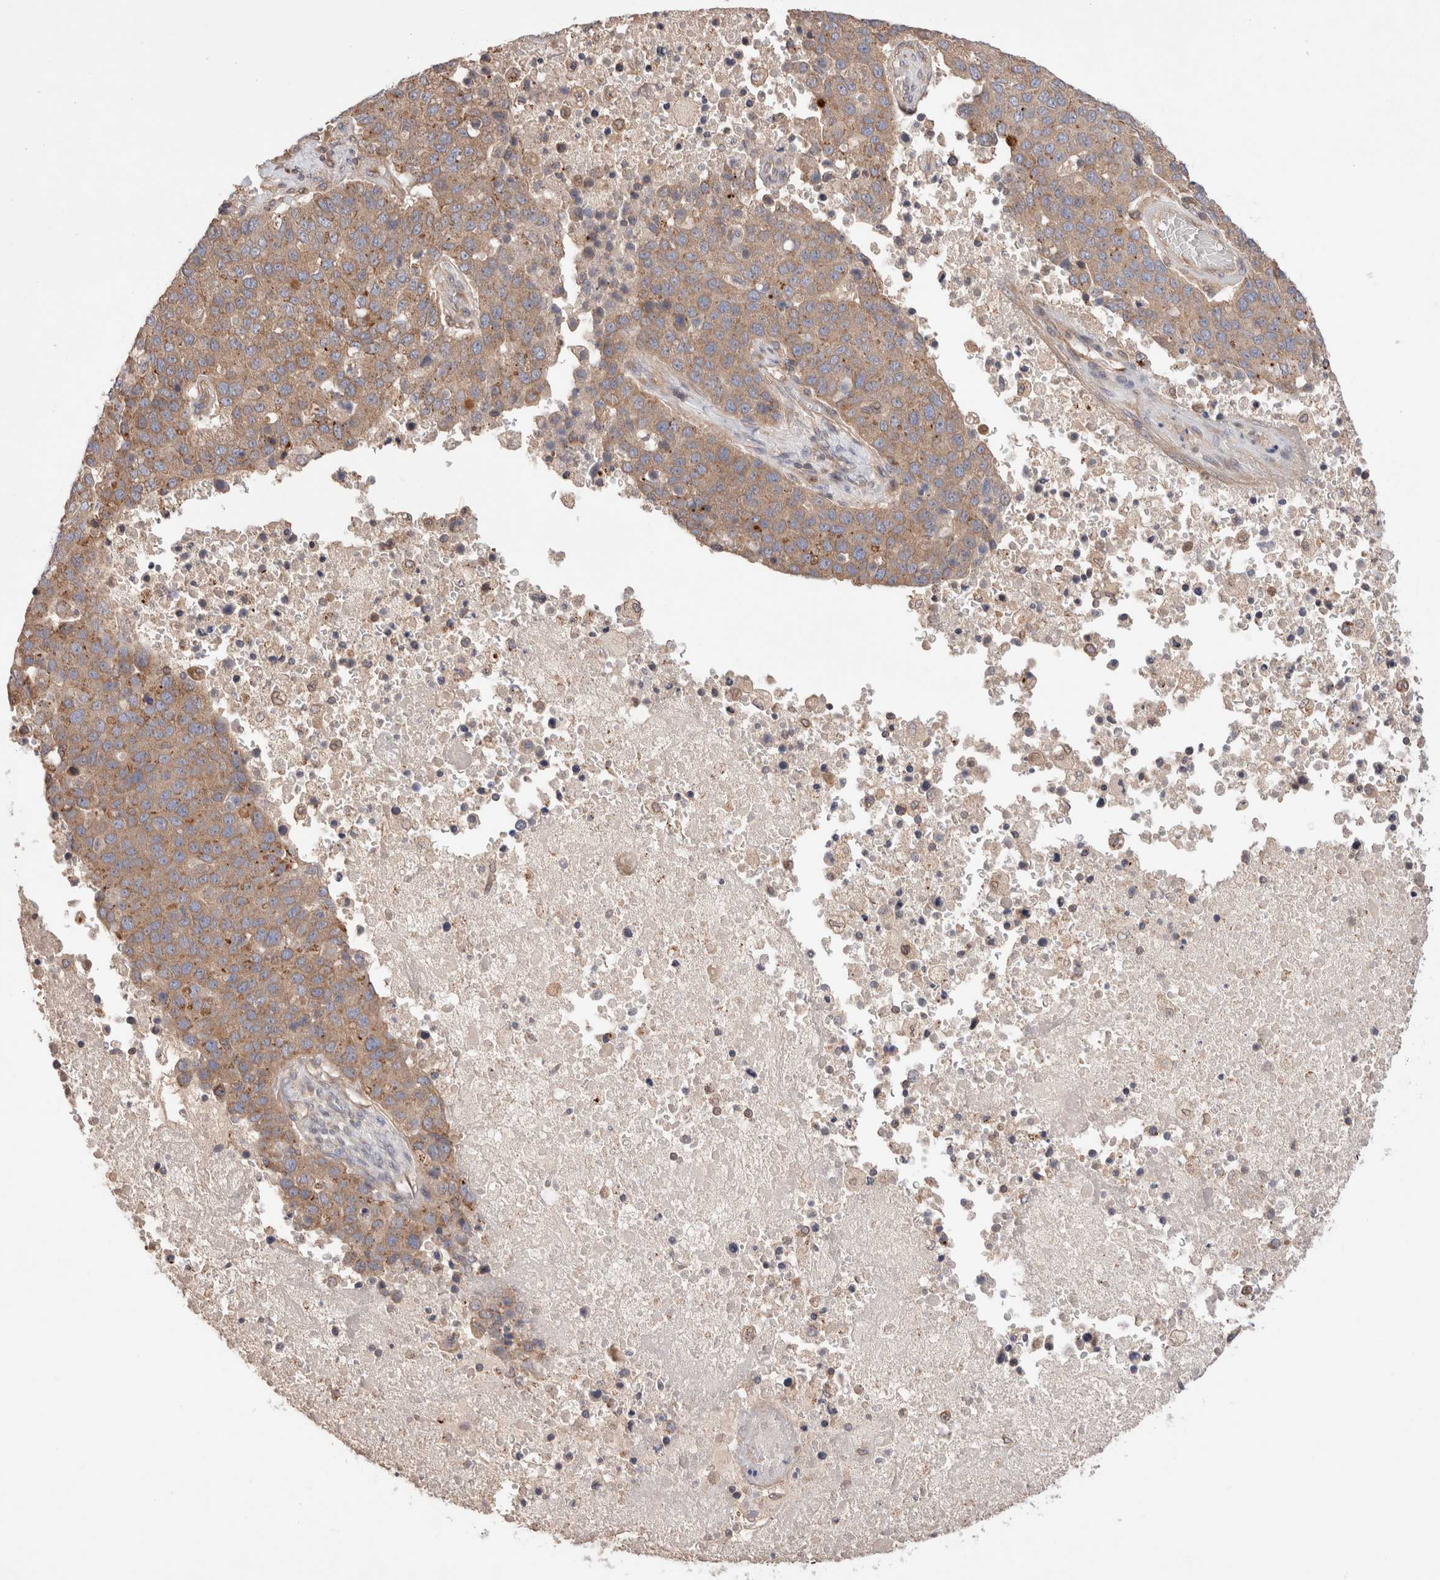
{"staining": {"intensity": "moderate", "quantity": ">75%", "location": "cytoplasmic/membranous"}, "tissue": "pancreatic cancer", "cell_type": "Tumor cells", "image_type": "cancer", "snomed": [{"axis": "morphology", "description": "Adenocarcinoma, NOS"}, {"axis": "topography", "description": "Pancreas"}], "caption": "This histopathology image demonstrates immunohistochemistry staining of human pancreatic adenocarcinoma, with medium moderate cytoplasmic/membranous staining in about >75% of tumor cells.", "gene": "SIKE1", "patient": {"sex": "female", "age": 61}}